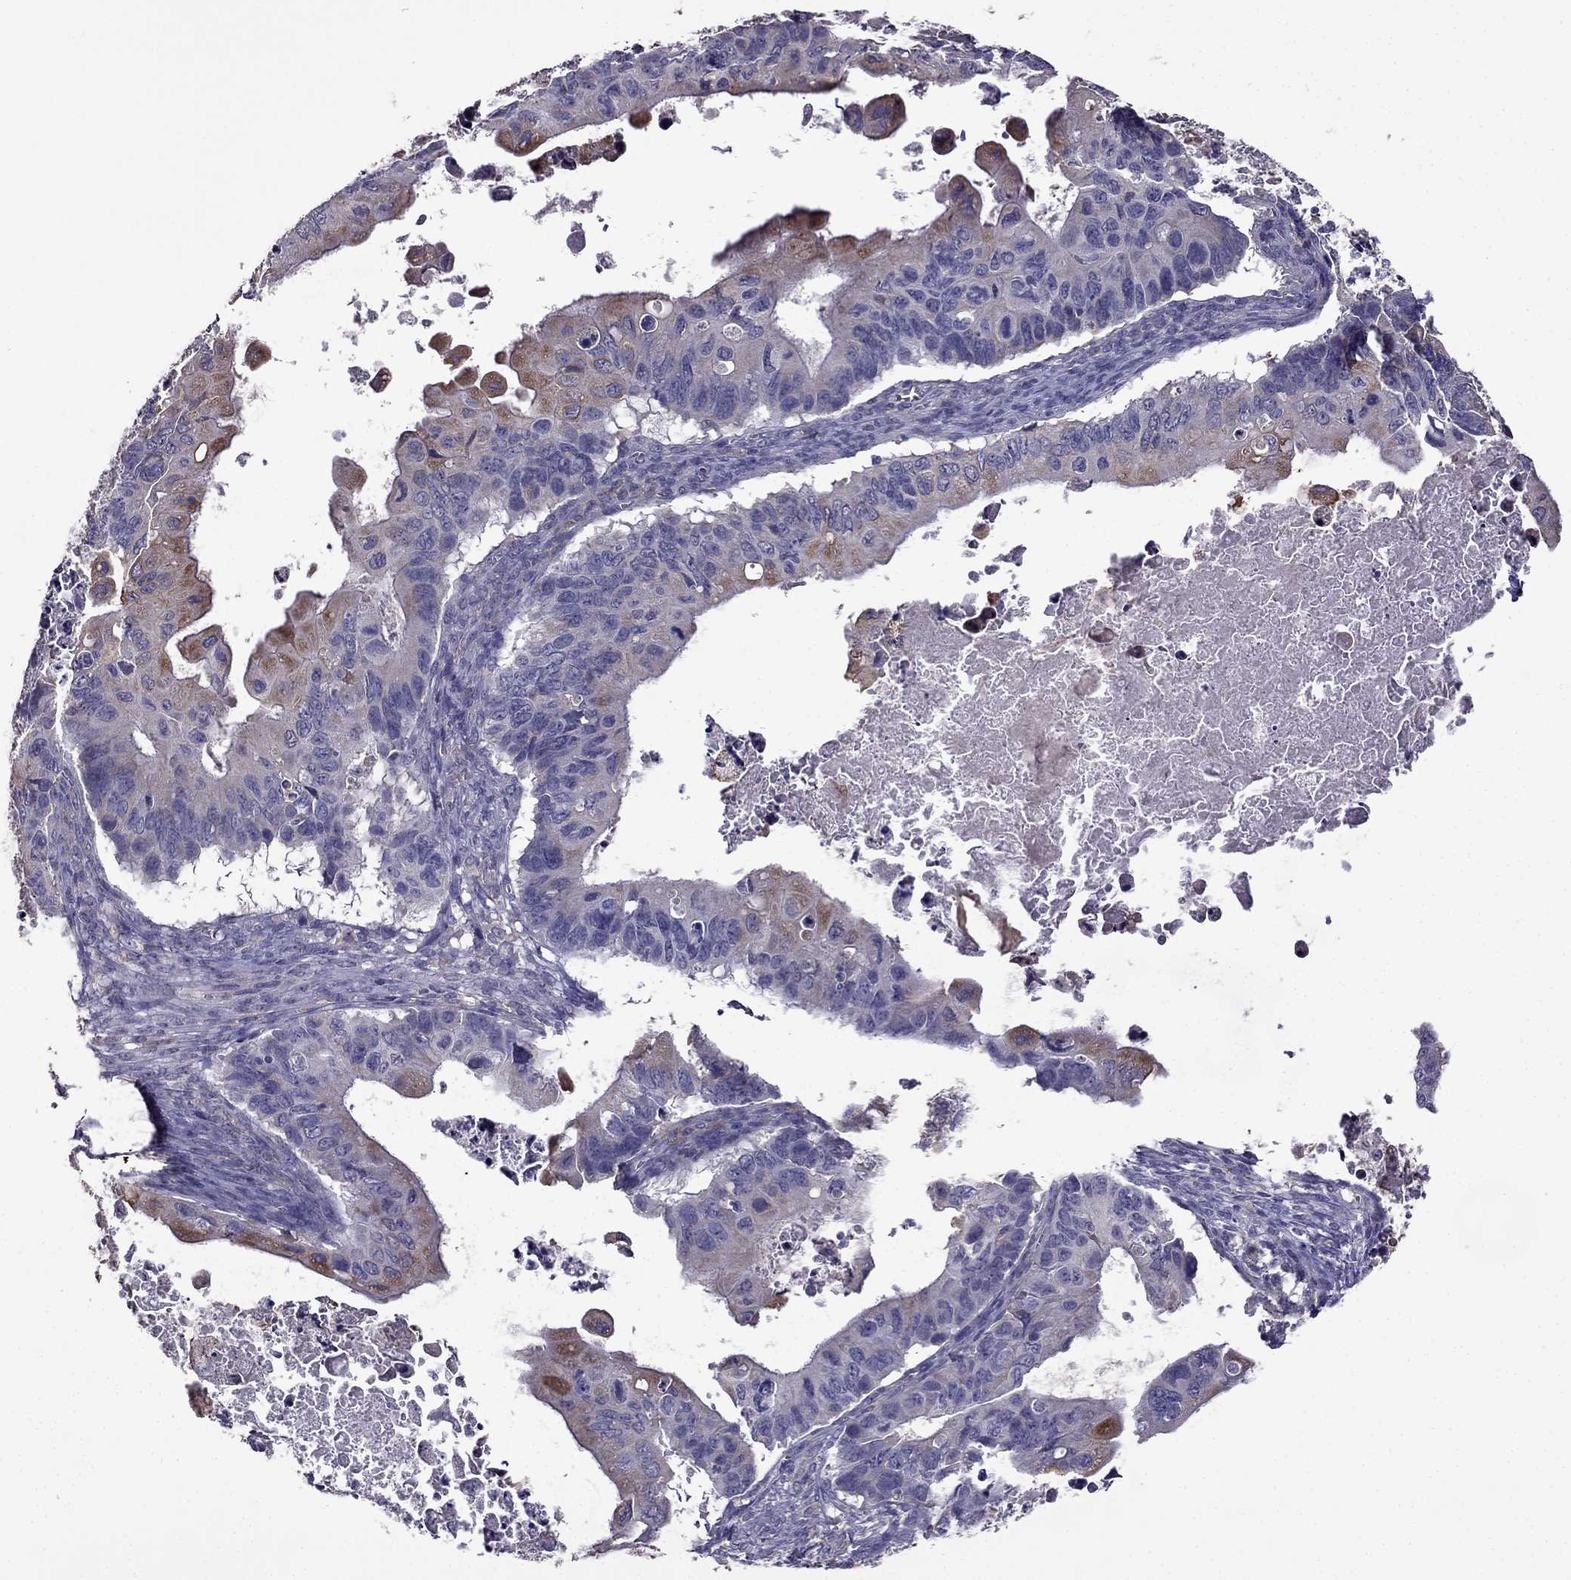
{"staining": {"intensity": "moderate", "quantity": "<25%", "location": "cytoplasmic/membranous"}, "tissue": "ovarian cancer", "cell_type": "Tumor cells", "image_type": "cancer", "snomed": [{"axis": "morphology", "description": "Cystadenocarcinoma, mucinous, NOS"}, {"axis": "topography", "description": "Ovary"}], "caption": "A photomicrograph of human ovarian cancer stained for a protein exhibits moderate cytoplasmic/membranous brown staining in tumor cells. The protein of interest is stained brown, and the nuclei are stained in blue (DAB (3,3'-diaminobenzidine) IHC with brightfield microscopy, high magnification).", "gene": "CDH9", "patient": {"sex": "female", "age": 64}}